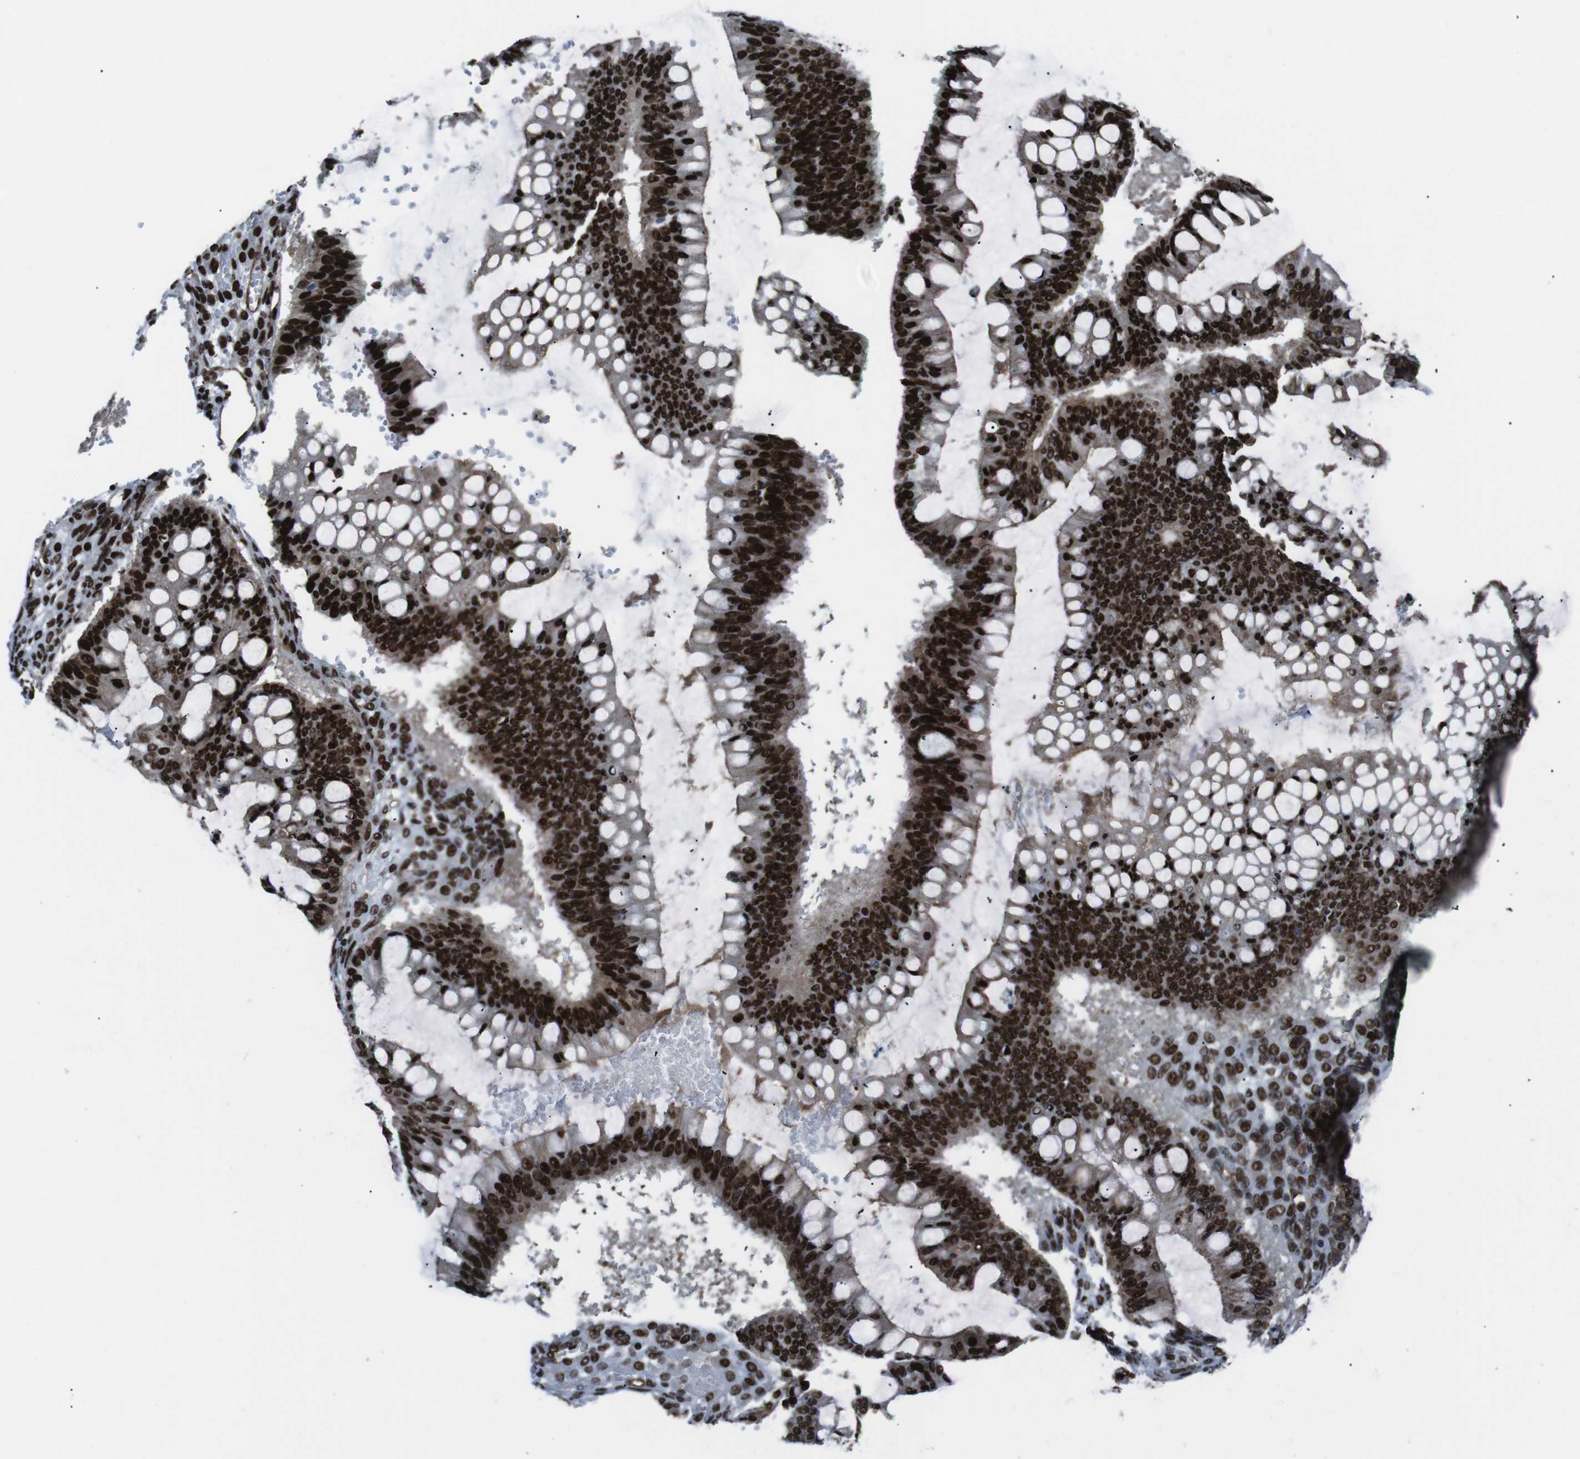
{"staining": {"intensity": "strong", "quantity": ">75%", "location": "nuclear"}, "tissue": "ovarian cancer", "cell_type": "Tumor cells", "image_type": "cancer", "snomed": [{"axis": "morphology", "description": "Cystadenocarcinoma, mucinous, NOS"}, {"axis": "topography", "description": "Ovary"}], "caption": "Immunohistochemical staining of ovarian cancer (mucinous cystadenocarcinoma) exhibits high levels of strong nuclear staining in about >75% of tumor cells.", "gene": "HNRNPU", "patient": {"sex": "female", "age": 73}}